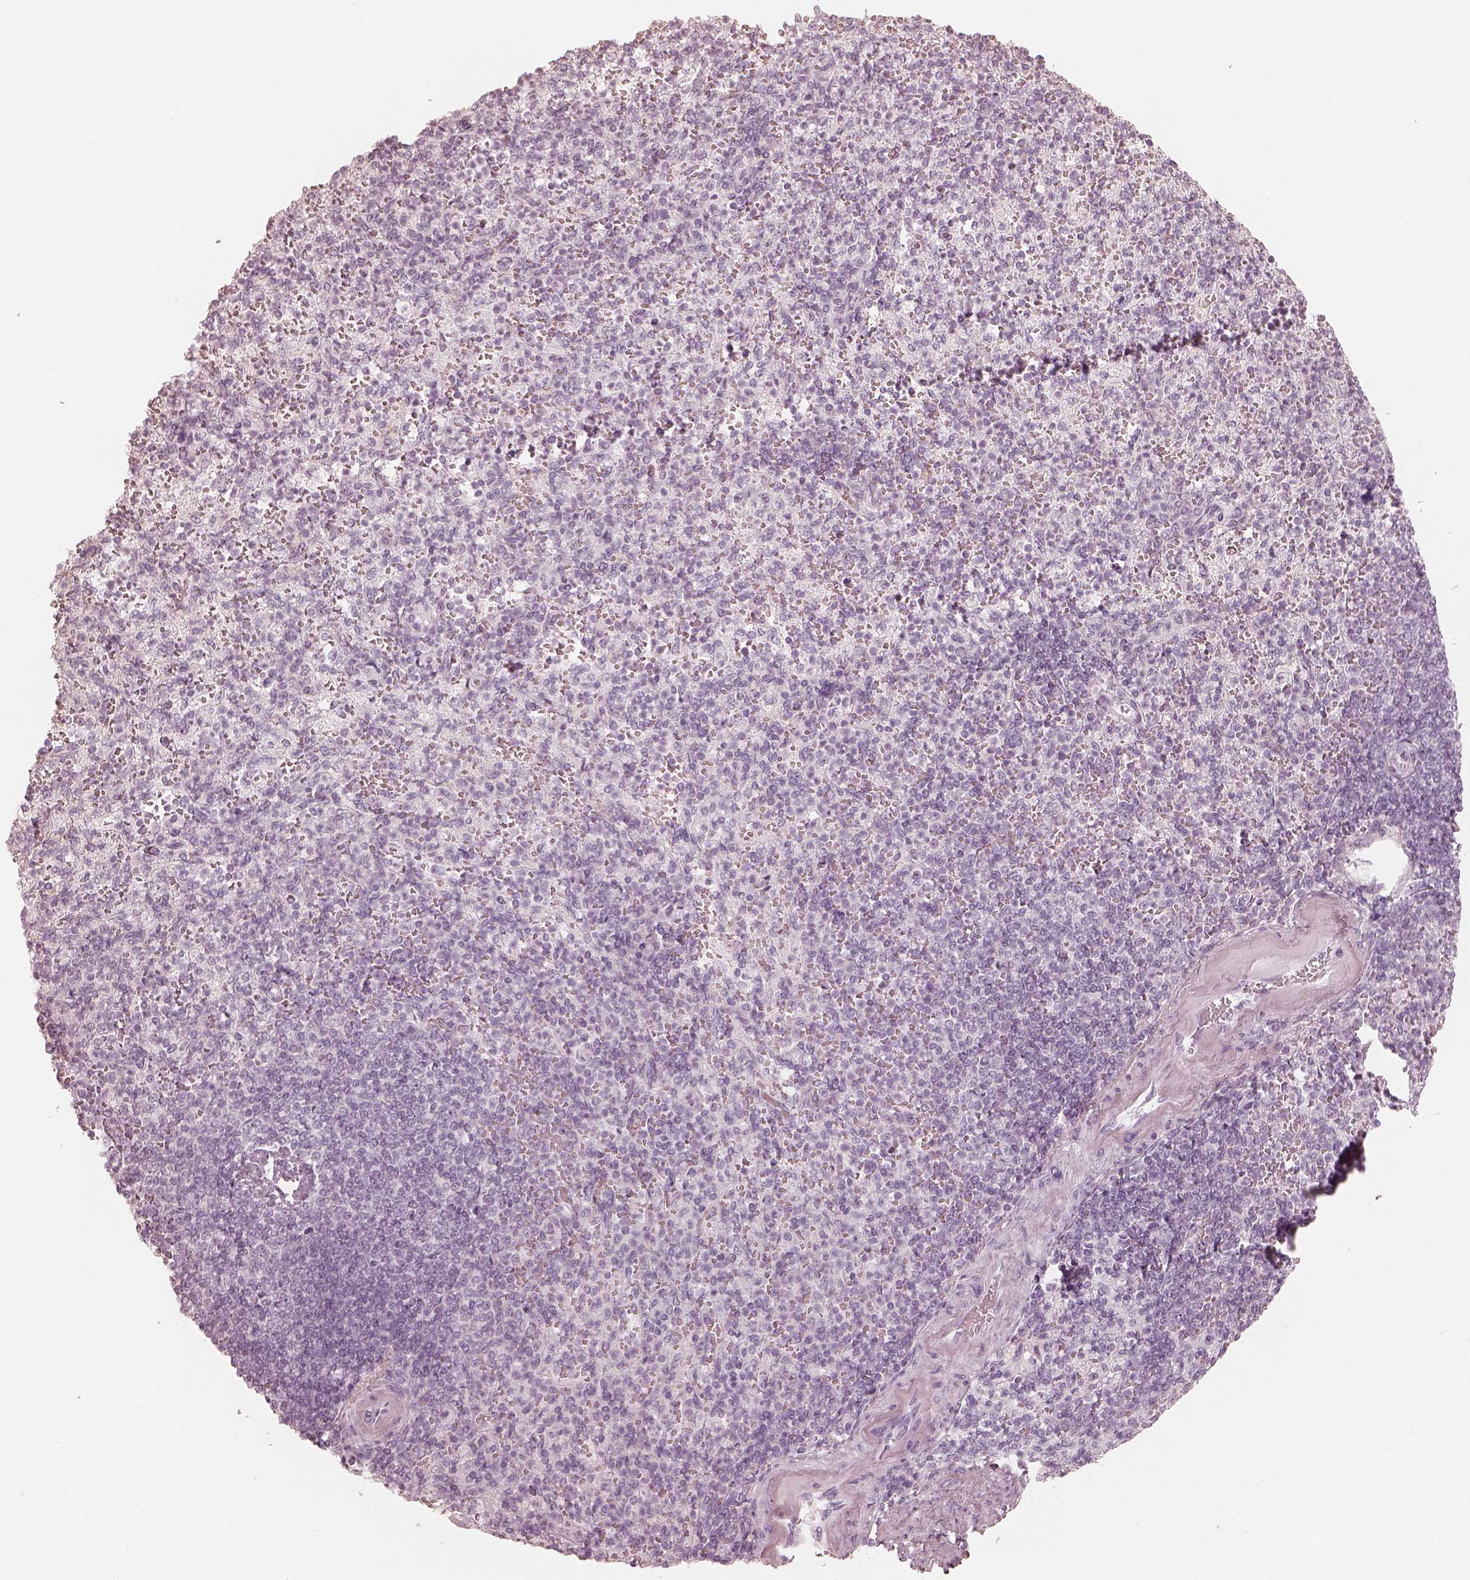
{"staining": {"intensity": "negative", "quantity": "none", "location": "none"}, "tissue": "spleen", "cell_type": "Cells in red pulp", "image_type": "normal", "snomed": [{"axis": "morphology", "description": "Normal tissue, NOS"}, {"axis": "topography", "description": "Spleen"}], "caption": "High magnification brightfield microscopy of unremarkable spleen stained with DAB (brown) and counterstained with hematoxylin (blue): cells in red pulp show no significant staining.", "gene": "KRT82", "patient": {"sex": "female", "age": 74}}